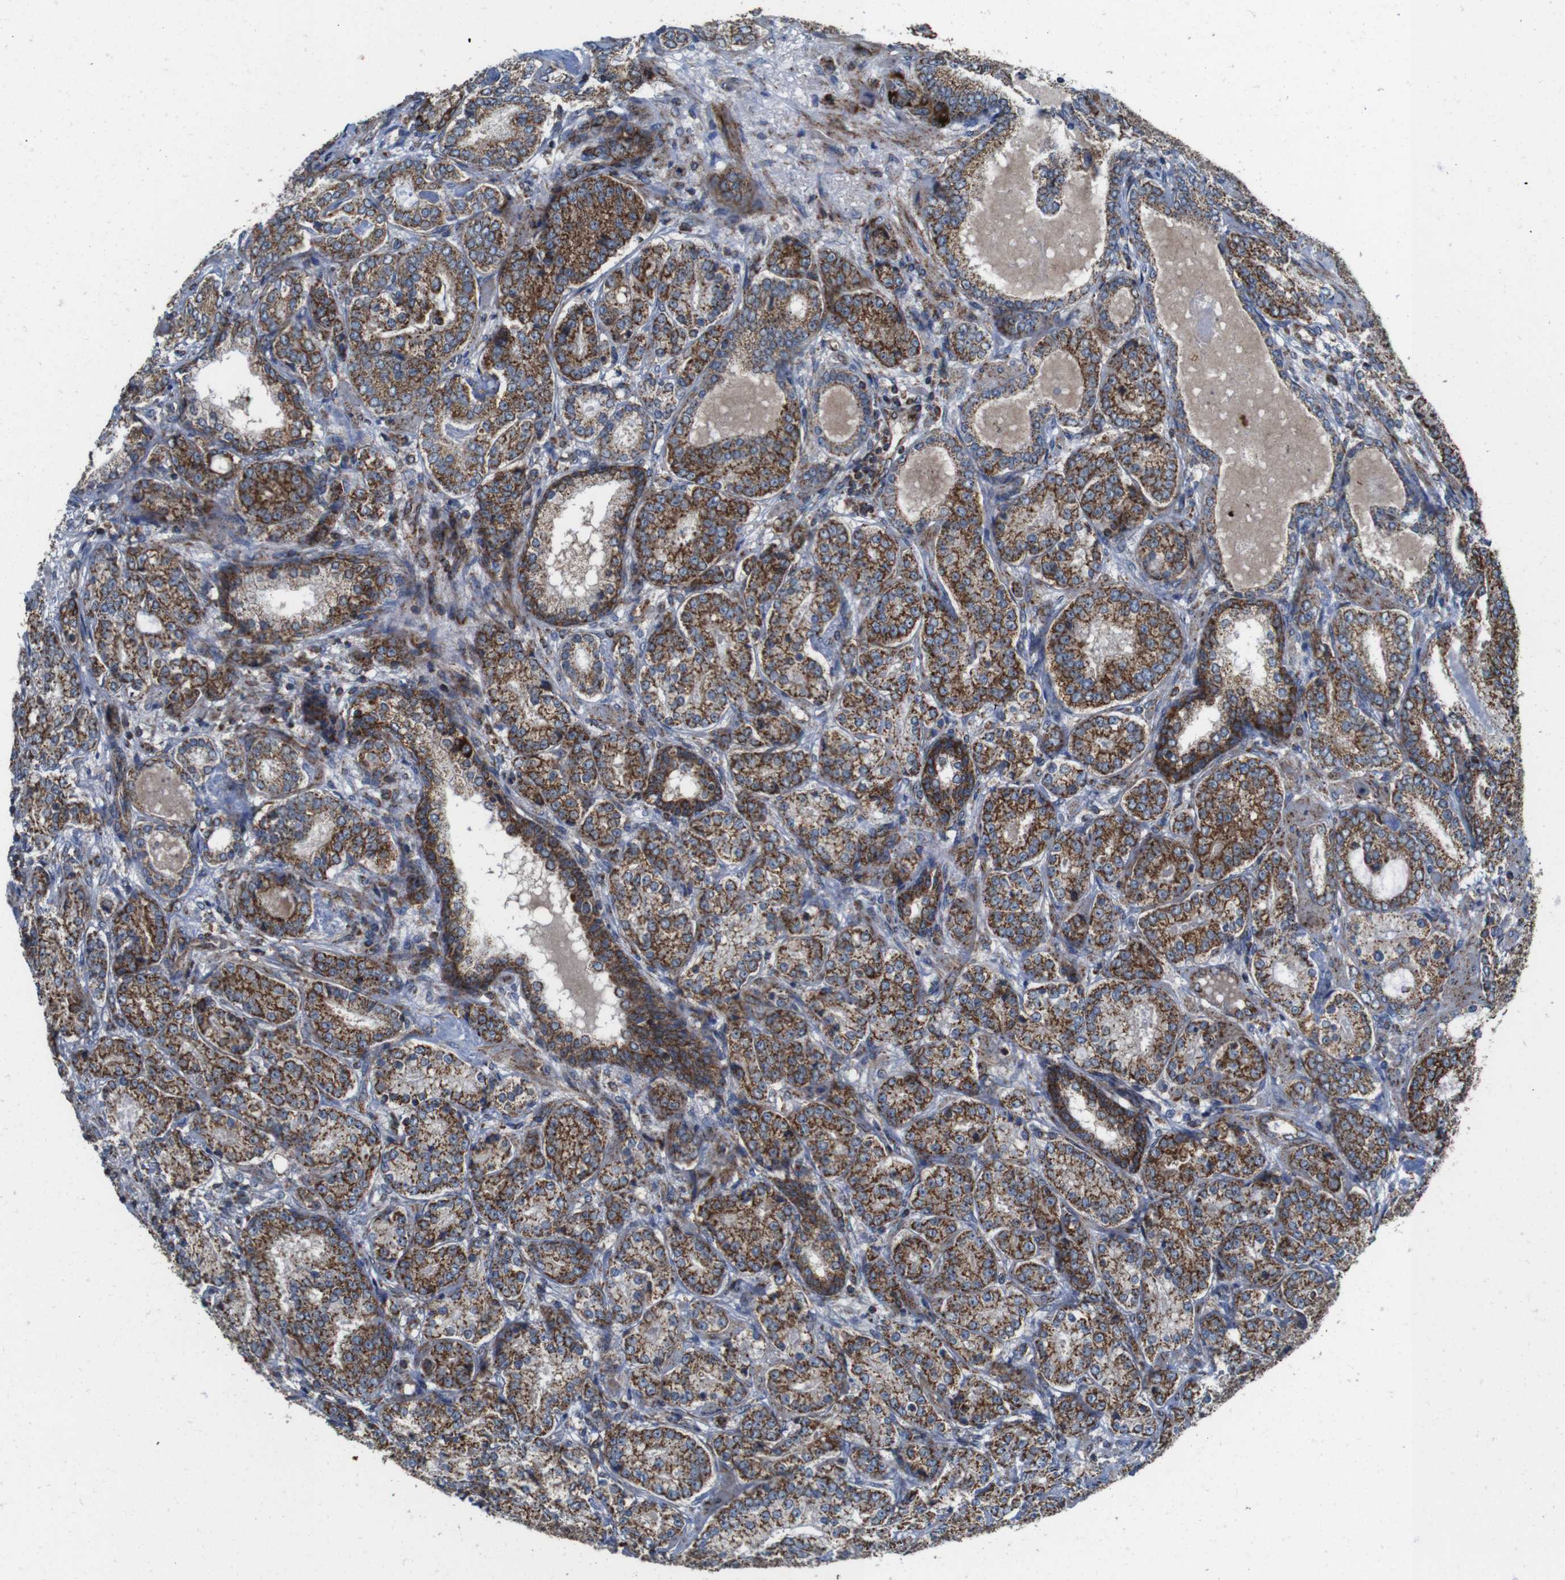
{"staining": {"intensity": "strong", "quantity": "25%-75%", "location": "cytoplasmic/membranous"}, "tissue": "prostate cancer", "cell_type": "Tumor cells", "image_type": "cancer", "snomed": [{"axis": "morphology", "description": "Adenocarcinoma, High grade"}, {"axis": "topography", "description": "Prostate"}], "caption": "A high-resolution histopathology image shows immunohistochemistry staining of prostate cancer (high-grade adenocarcinoma), which exhibits strong cytoplasmic/membranous staining in about 25%-75% of tumor cells. (IHC, brightfield microscopy, high magnification).", "gene": "HK1", "patient": {"sex": "male", "age": 61}}